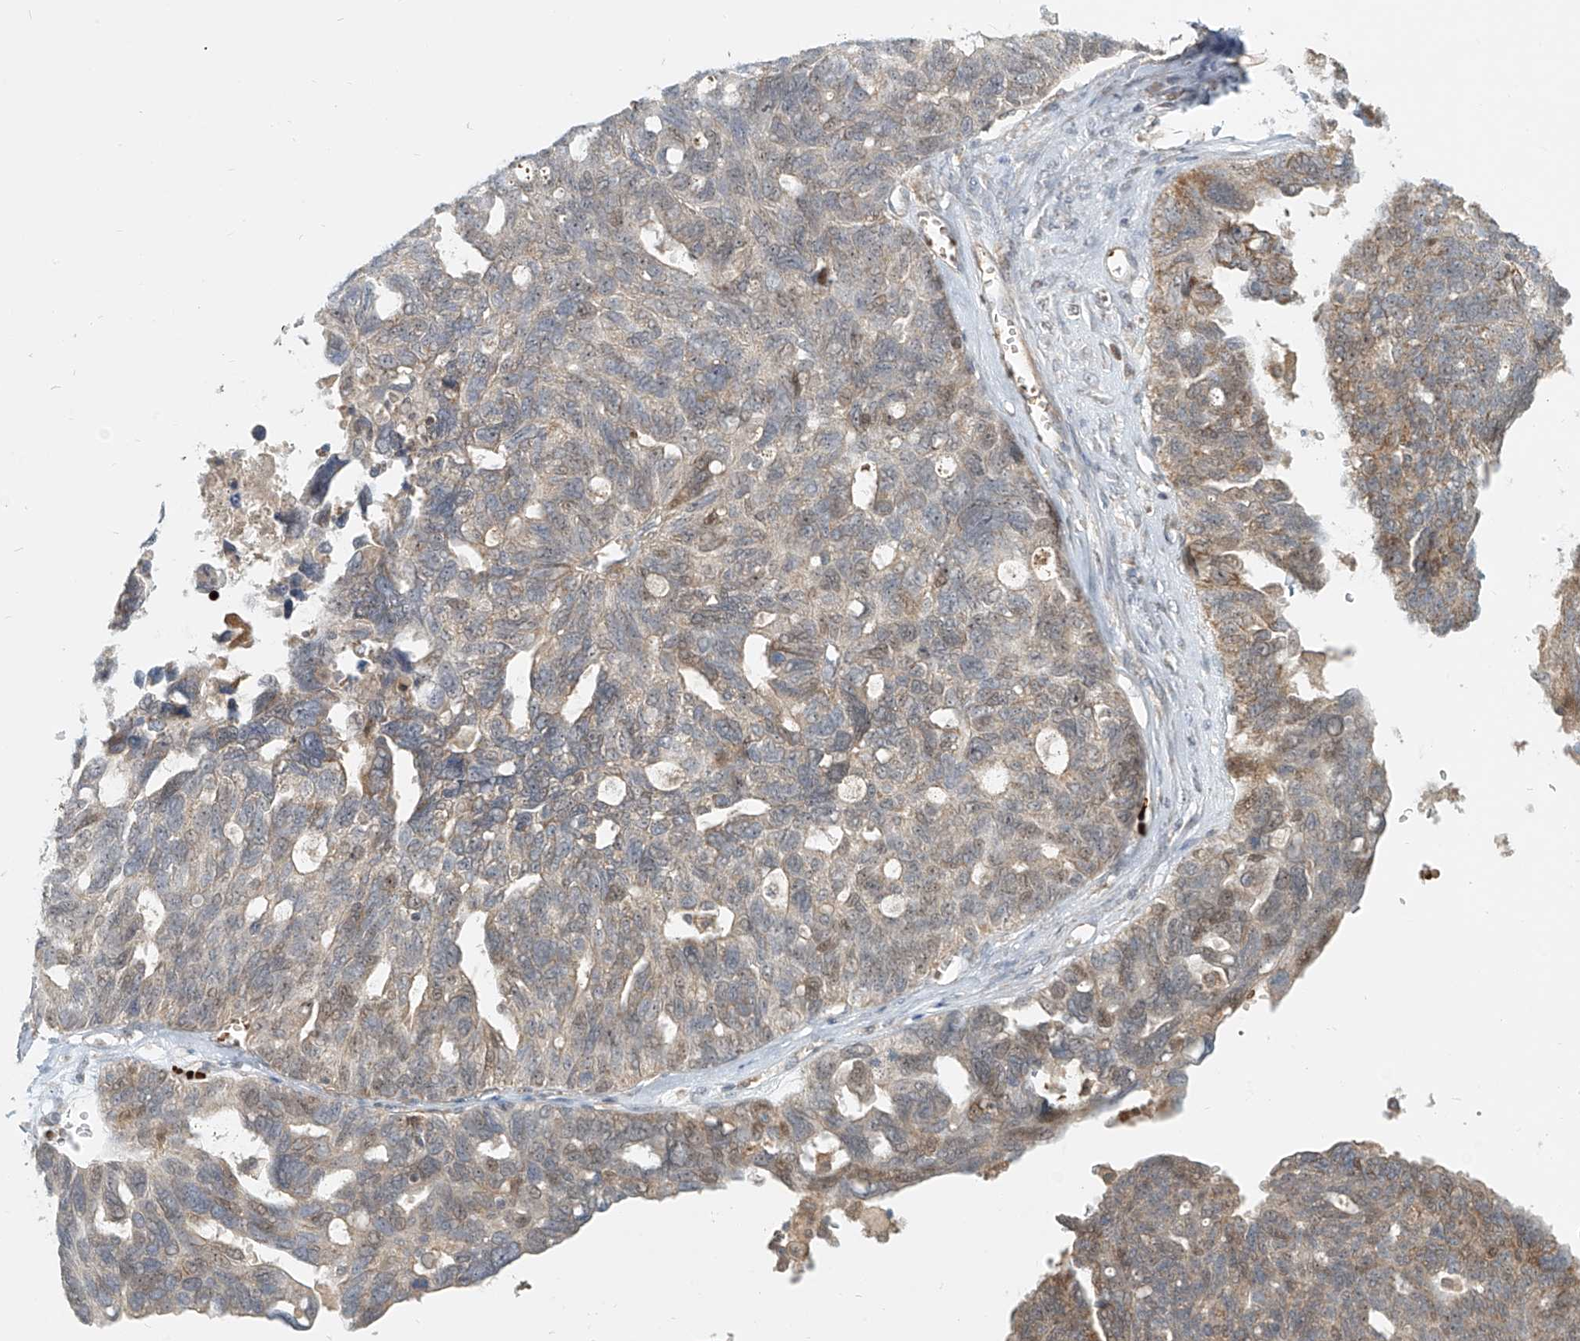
{"staining": {"intensity": "weak", "quantity": "25%-75%", "location": "cytoplasmic/membranous,nuclear"}, "tissue": "ovarian cancer", "cell_type": "Tumor cells", "image_type": "cancer", "snomed": [{"axis": "morphology", "description": "Cystadenocarcinoma, serous, NOS"}, {"axis": "topography", "description": "Ovary"}], "caption": "Ovarian cancer (serous cystadenocarcinoma) stained for a protein (brown) demonstrates weak cytoplasmic/membranous and nuclear positive positivity in approximately 25%-75% of tumor cells.", "gene": "FGD2", "patient": {"sex": "female", "age": 79}}